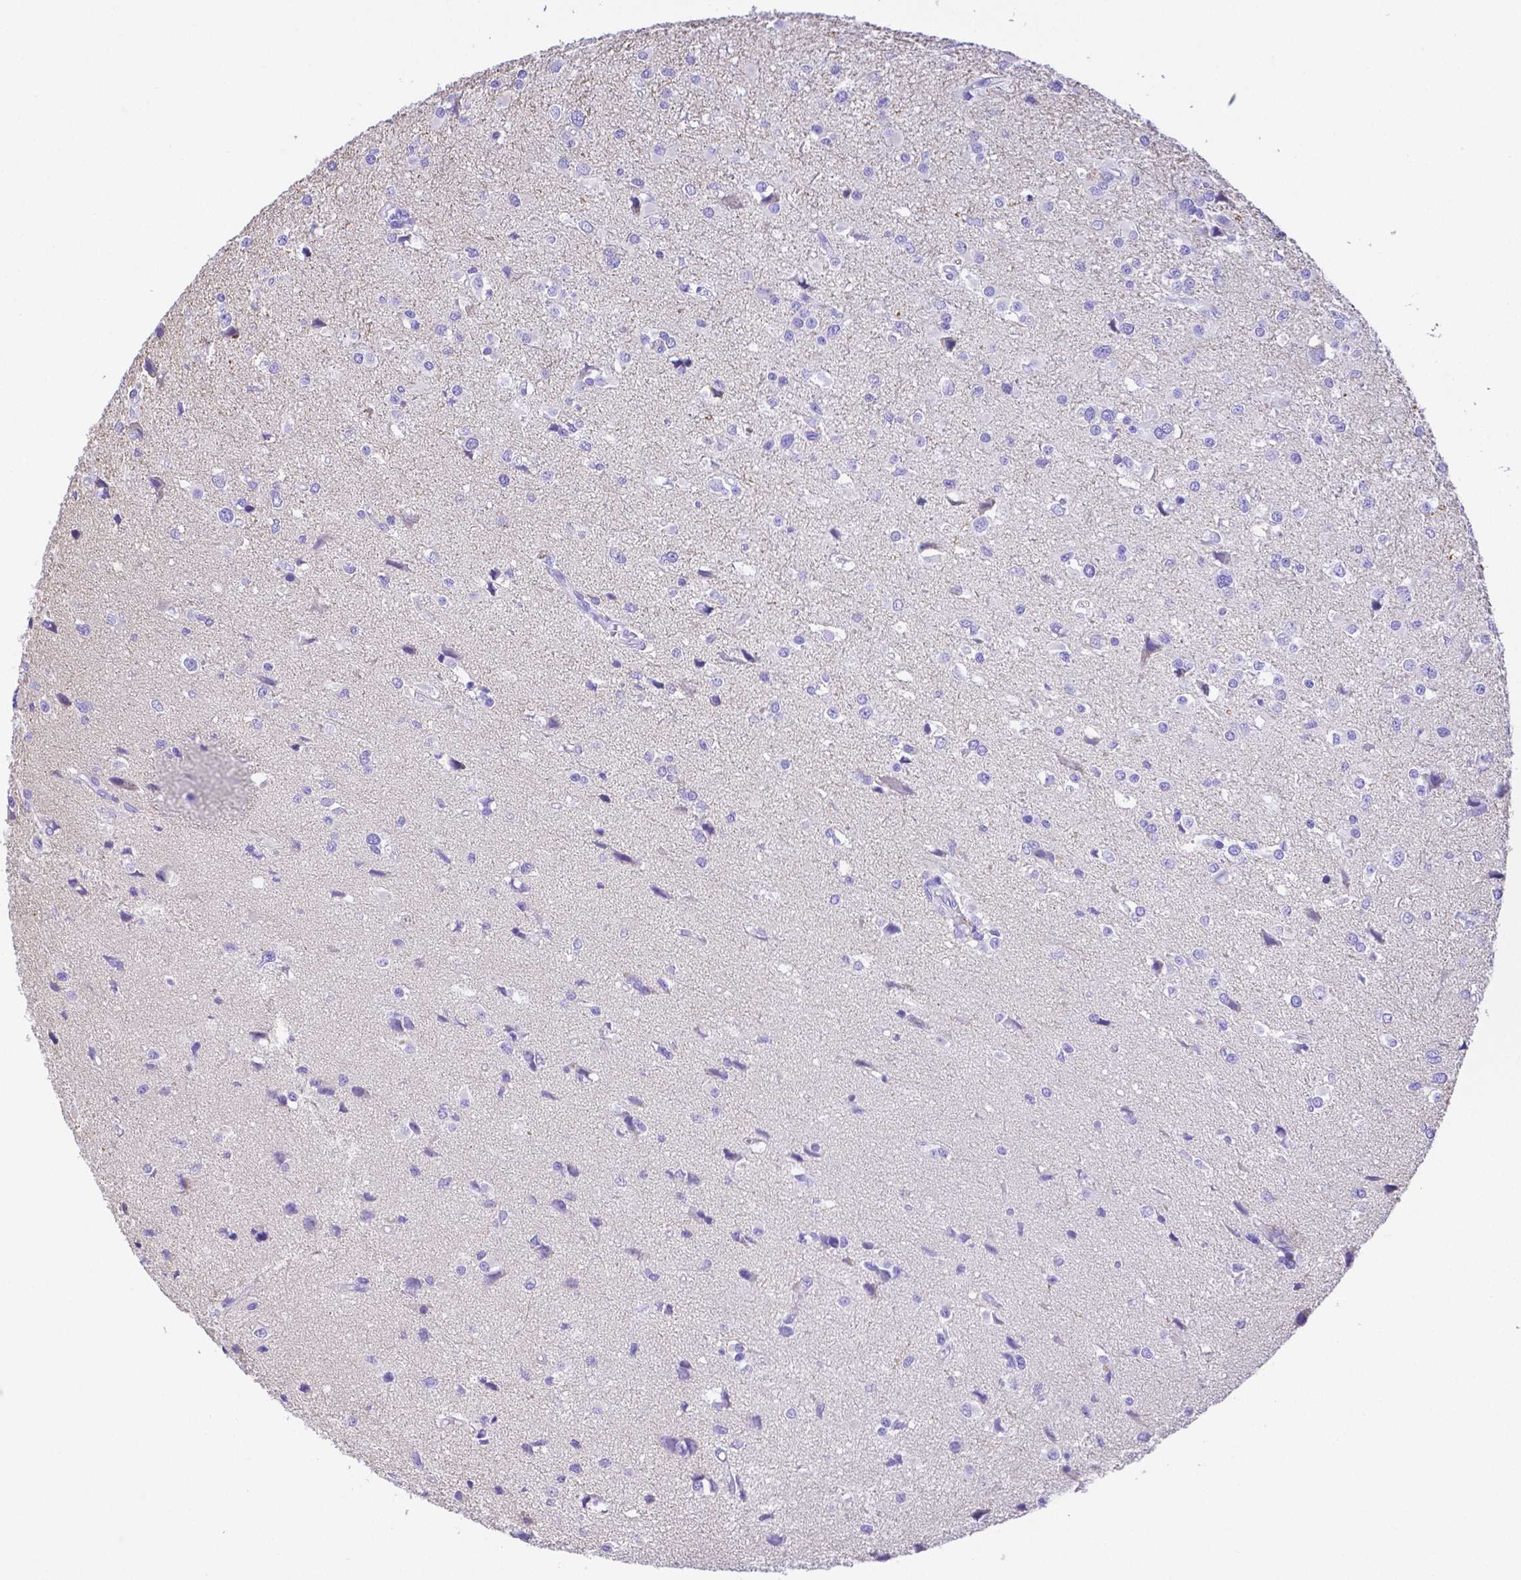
{"staining": {"intensity": "negative", "quantity": "none", "location": "none"}, "tissue": "glioma", "cell_type": "Tumor cells", "image_type": "cancer", "snomed": [{"axis": "morphology", "description": "Glioma, malignant, High grade"}, {"axis": "topography", "description": "Brain"}], "caption": "Image shows no protein positivity in tumor cells of high-grade glioma (malignant) tissue.", "gene": "SMR3A", "patient": {"sex": "male", "age": 54}}